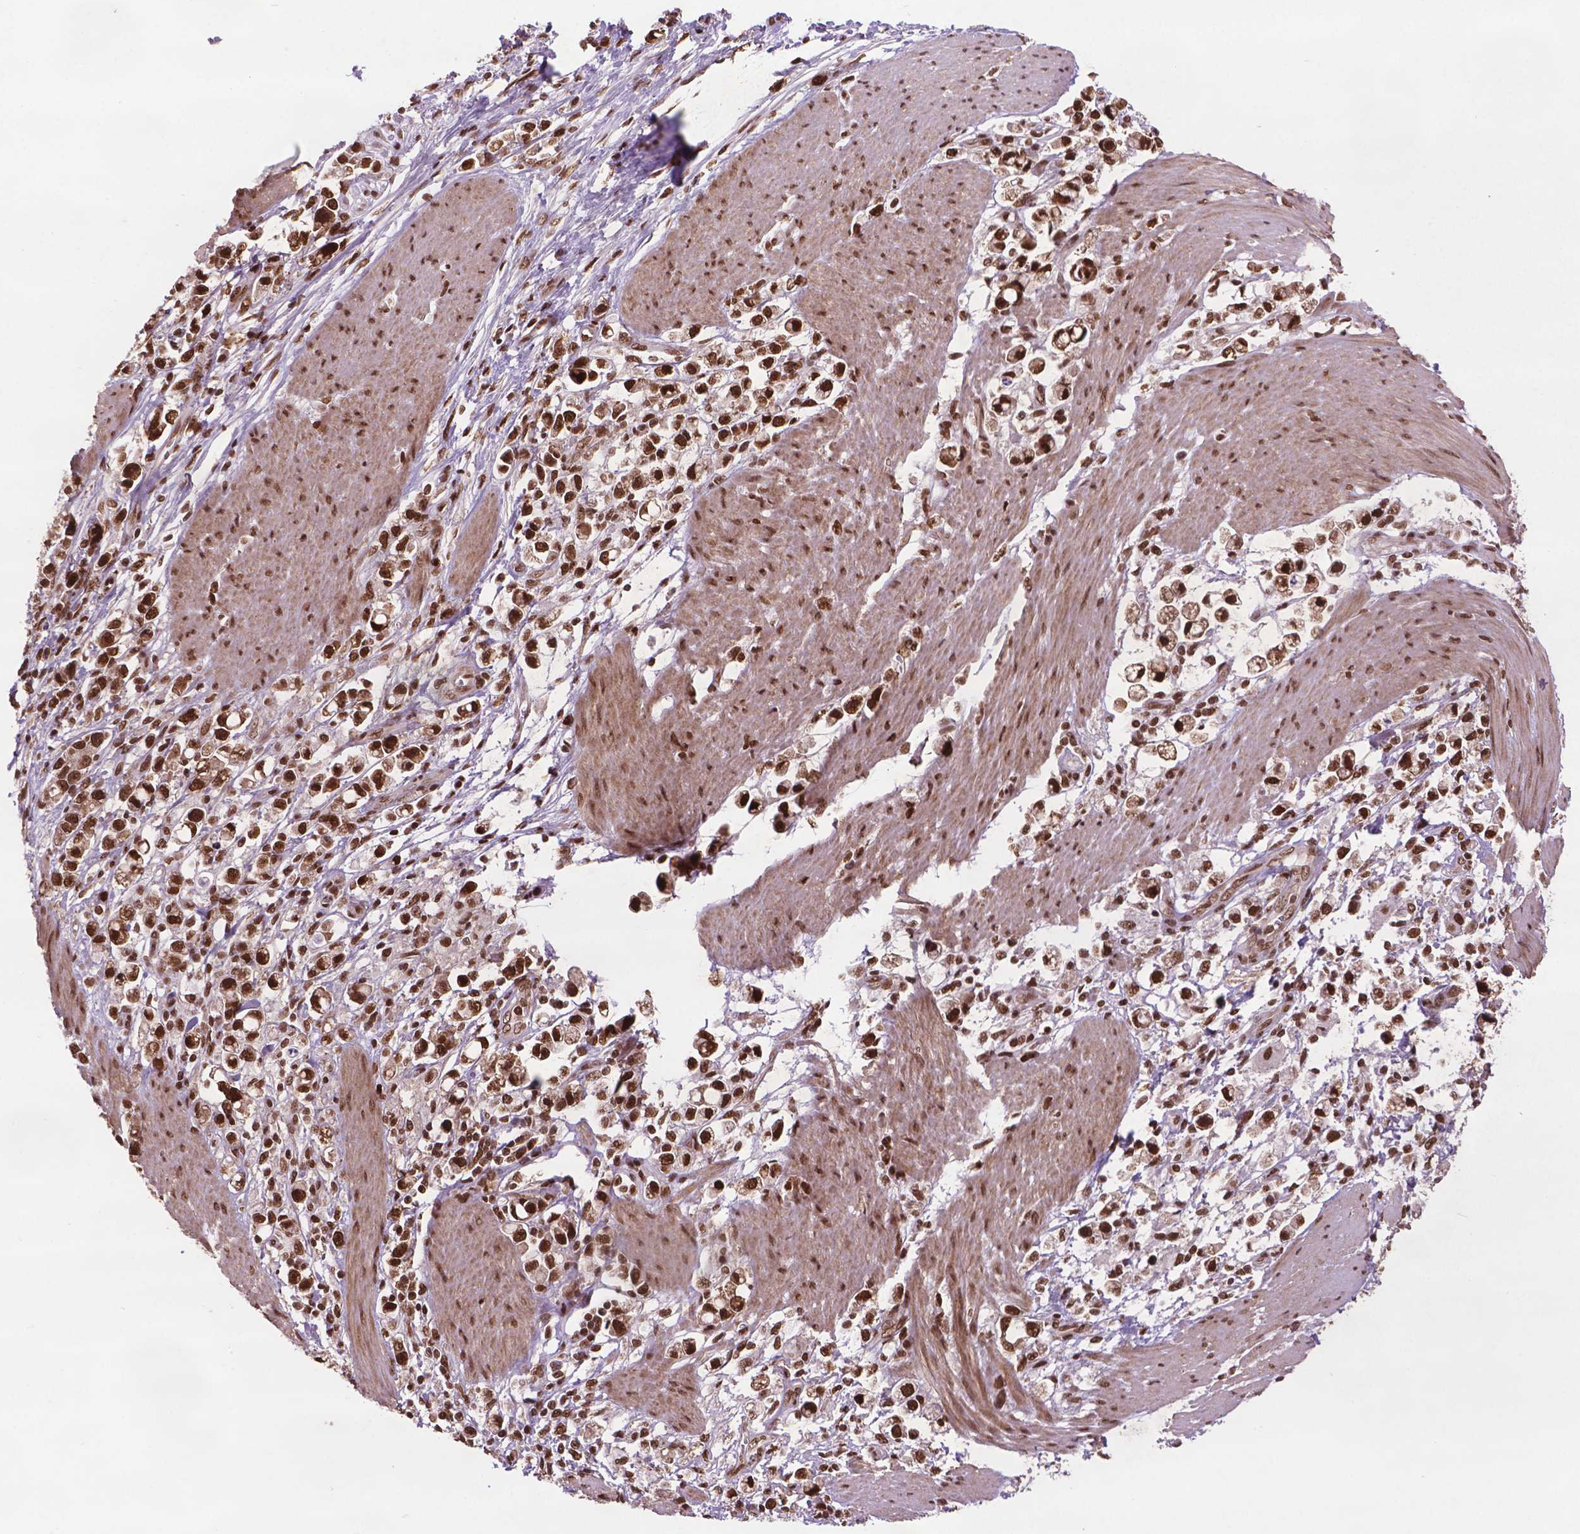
{"staining": {"intensity": "strong", "quantity": ">75%", "location": "nuclear"}, "tissue": "stomach cancer", "cell_type": "Tumor cells", "image_type": "cancer", "snomed": [{"axis": "morphology", "description": "Adenocarcinoma, NOS"}, {"axis": "topography", "description": "Stomach"}], "caption": "Protein expression analysis of human stomach adenocarcinoma reveals strong nuclear expression in approximately >75% of tumor cells.", "gene": "SIRT6", "patient": {"sex": "male", "age": 63}}